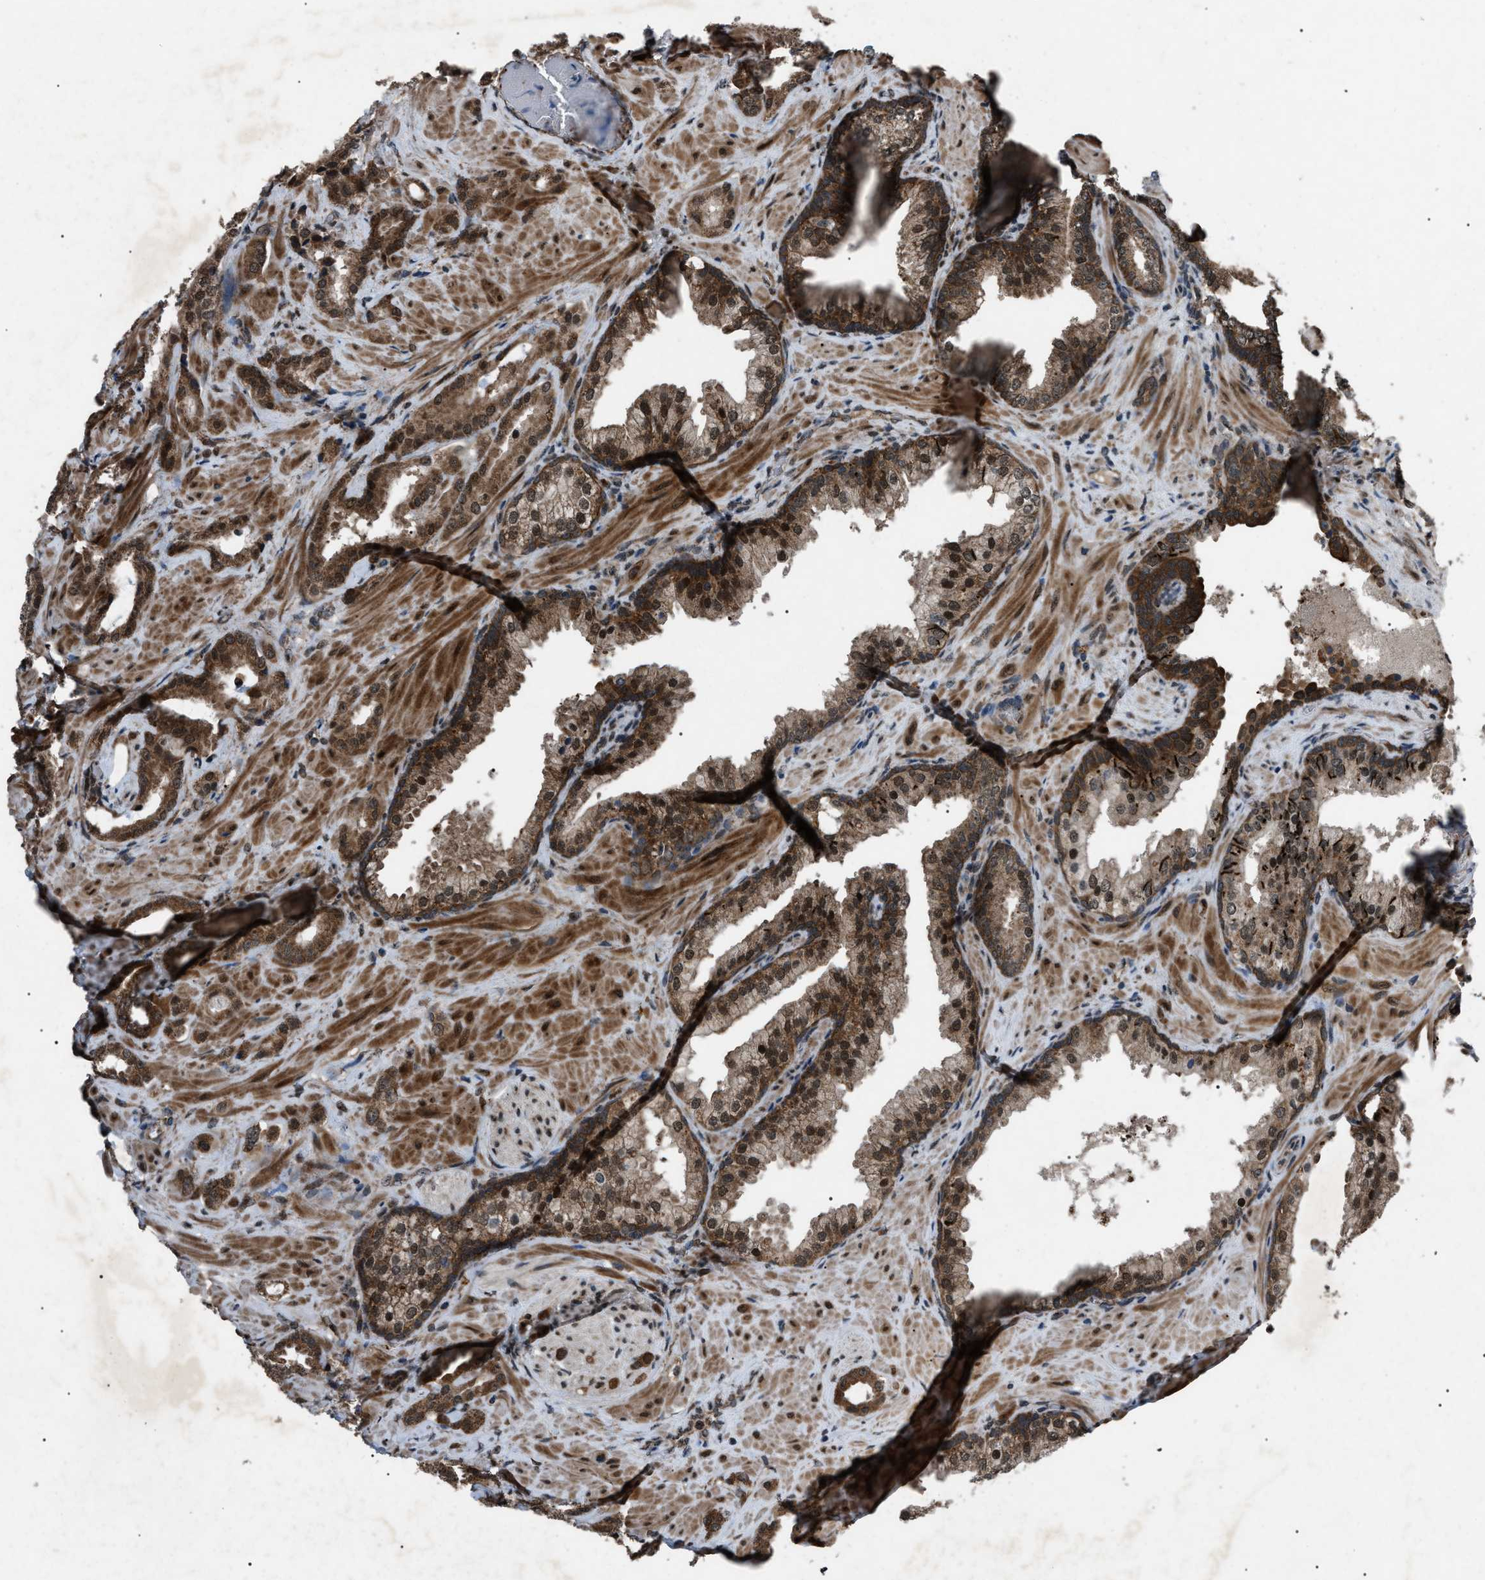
{"staining": {"intensity": "moderate", "quantity": ">75%", "location": "cytoplasmic/membranous"}, "tissue": "prostate cancer", "cell_type": "Tumor cells", "image_type": "cancer", "snomed": [{"axis": "morphology", "description": "Adenocarcinoma, High grade"}, {"axis": "topography", "description": "Prostate"}], "caption": "Tumor cells display medium levels of moderate cytoplasmic/membranous expression in approximately >75% of cells in high-grade adenocarcinoma (prostate). (Stains: DAB (3,3'-diaminobenzidine) in brown, nuclei in blue, Microscopy: brightfield microscopy at high magnification).", "gene": "ZFAND2A", "patient": {"sex": "male", "age": 64}}